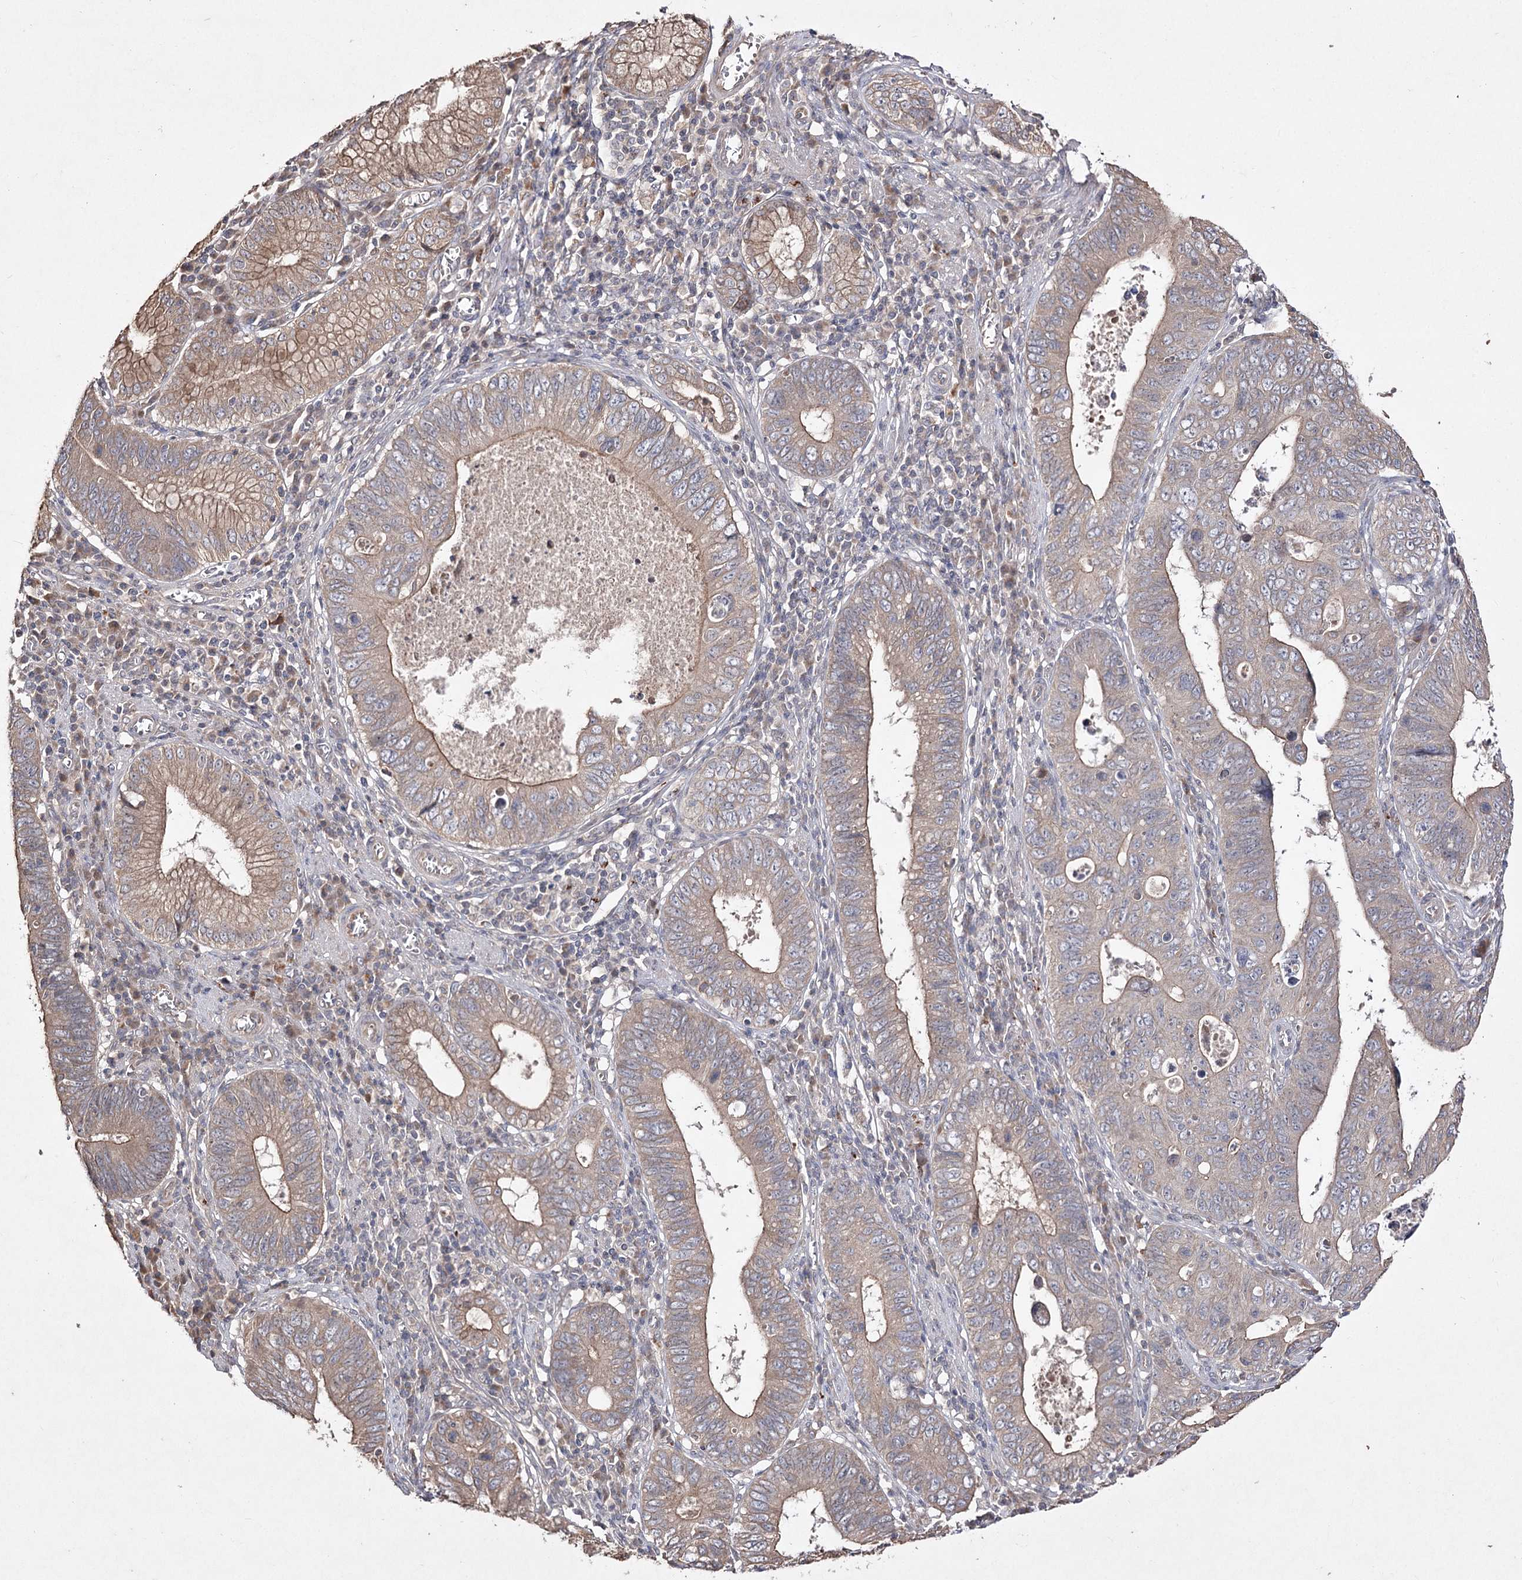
{"staining": {"intensity": "moderate", "quantity": "25%-75%", "location": "cytoplasmic/membranous"}, "tissue": "stomach cancer", "cell_type": "Tumor cells", "image_type": "cancer", "snomed": [{"axis": "morphology", "description": "Adenocarcinoma, NOS"}, {"axis": "topography", "description": "Stomach"}], "caption": "Protein staining reveals moderate cytoplasmic/membranous expression in approximately 25%-75% of tumor cells in adenocarcinoma (stomach).", "gene": "FANCL", "patient": {"sex": "male", "age": 59}}